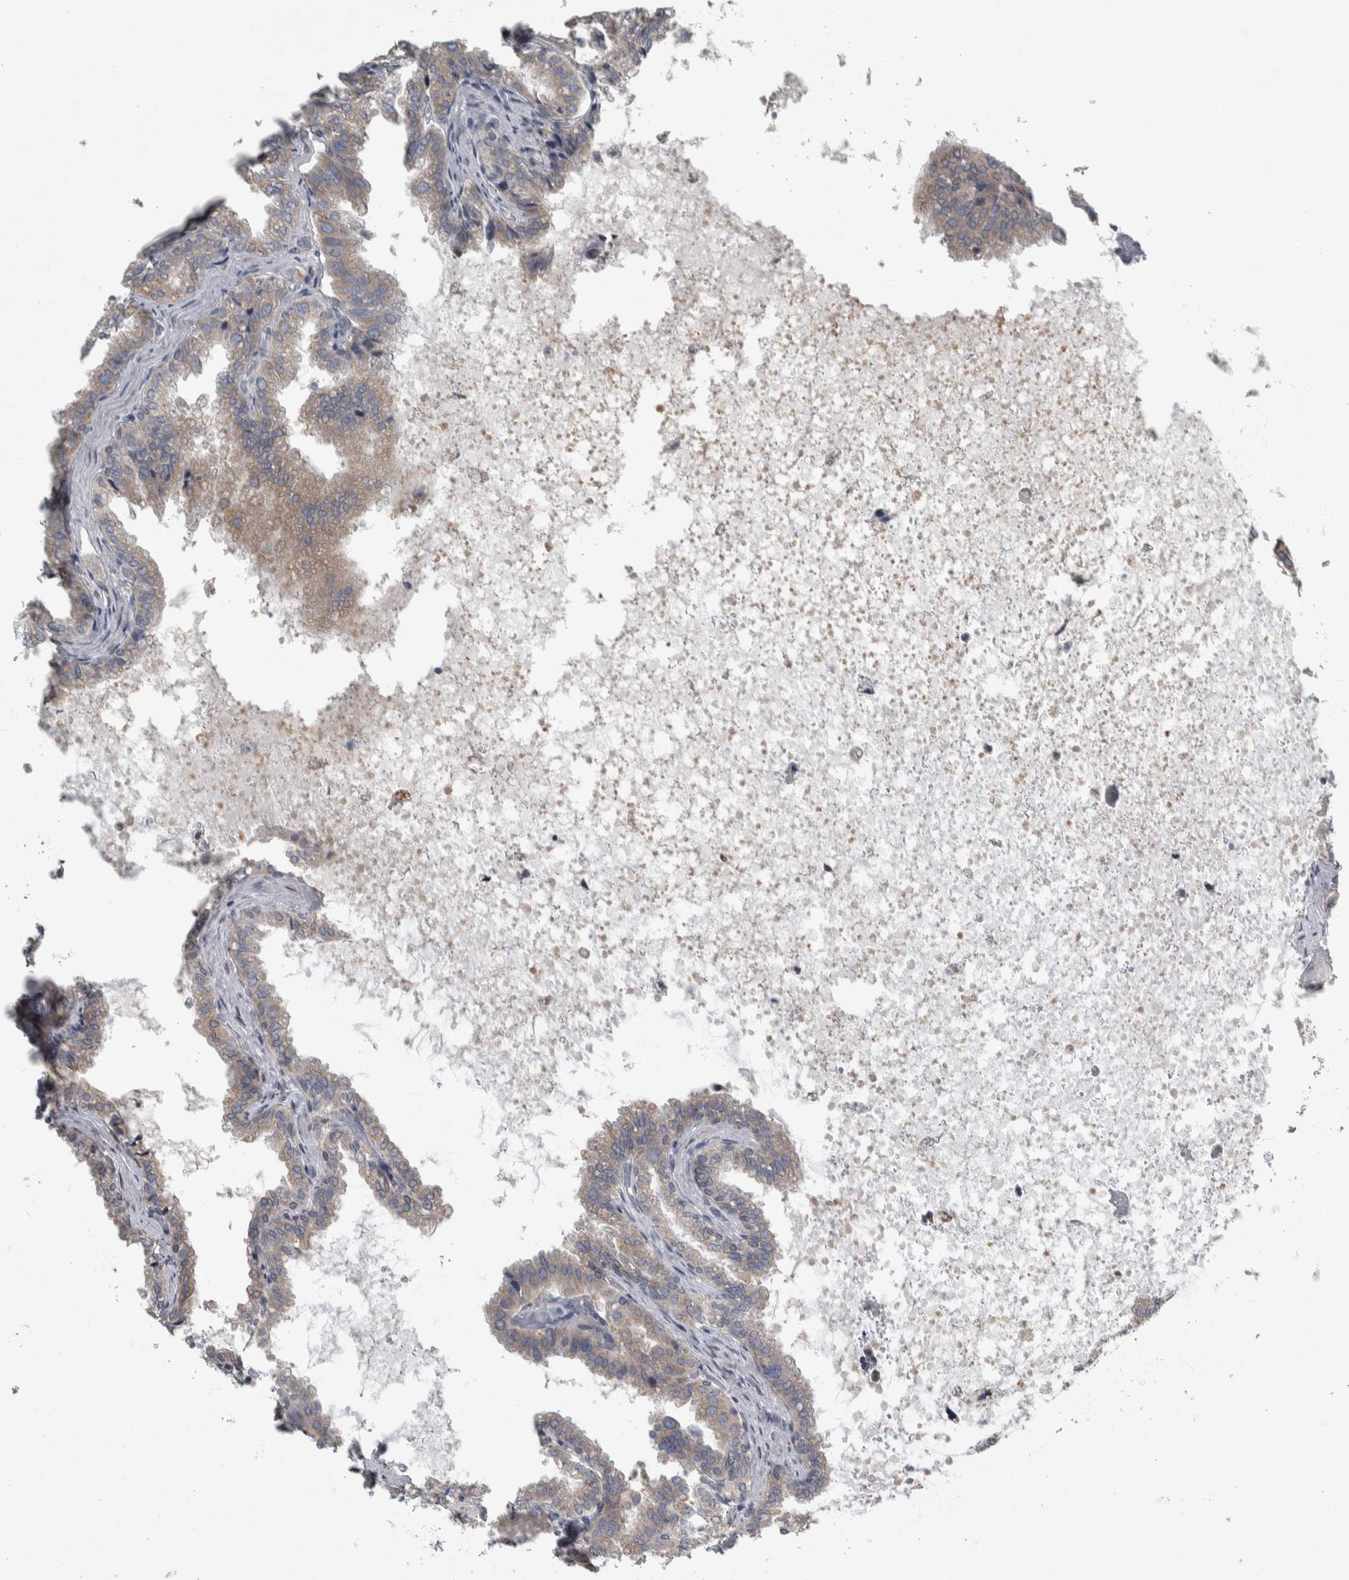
{"staining": {"intensity": "moderate", "quantity": "25%-75%", "location": "cytoplasmic/membranous"}, "tissue": "seminal vesicle", "cell_type": "Glandular cells", "image_type": "normal", "snomed": [{"axis": "morphology", "description": "Normal tissue, NOS"}, {"axis": "topography", "description": "Seminal veicle"}], "caption": "Immunohistochemistry (IHC) of normal seminal vesicle demonstrates medium levels of moderate cytoplasmic/membranous positivity in approximately 25%-75% of glandular cells.", "gene": "SIGMAR1", "patient": {"sex": "male", "age": 46}}